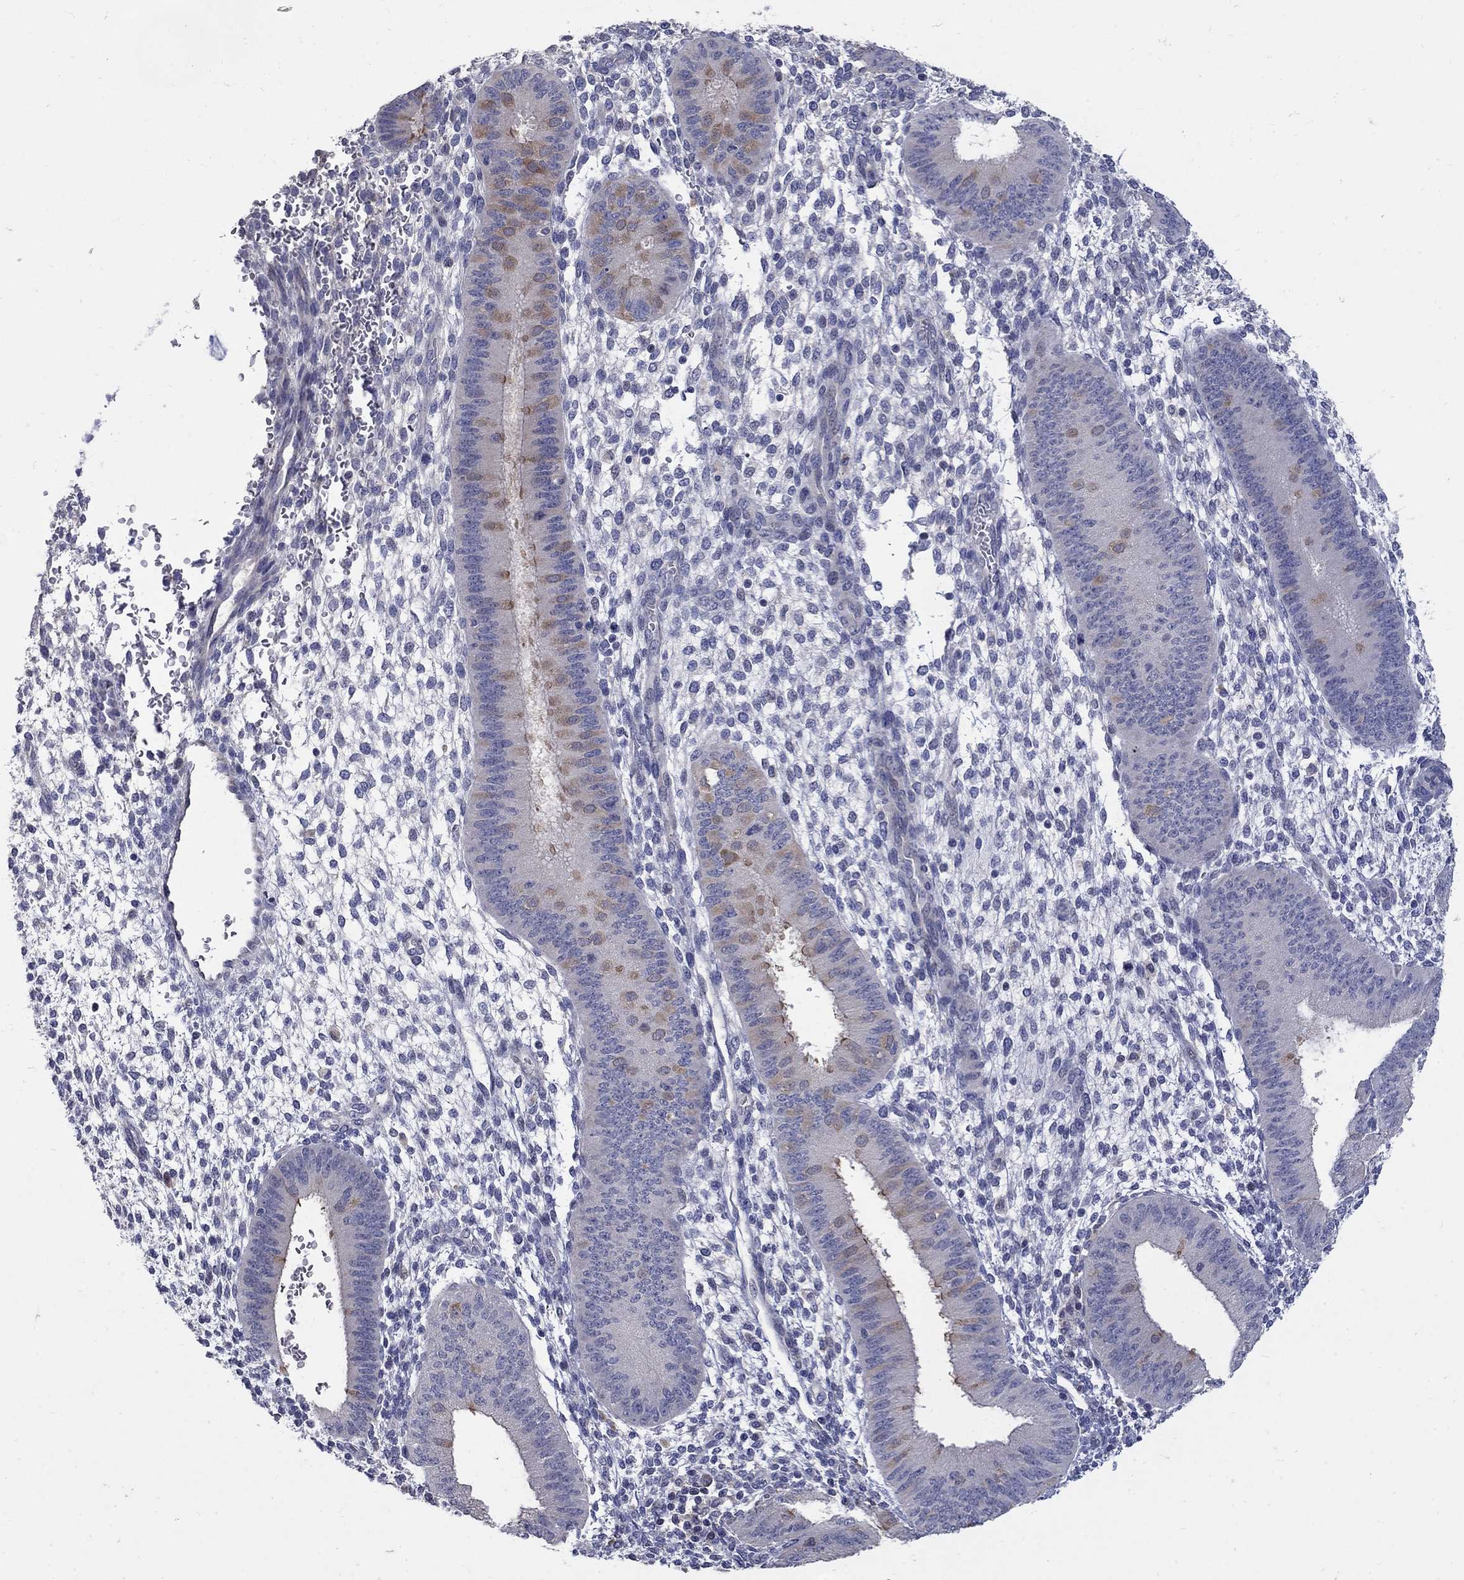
{"staining": {"intensity": "negative", "quantity": "none", "location": "none"}, "tissue": "endometrium", "cell_type": "Cells in endometrial stroma", "image_type": "normal", "snomed": [{"axis": "morphology", "description": "Normal tissue, NOS"}, {"axis": "topography", "description": "Endometrium"}], "caption": "DAB (3,3'-diaminobenzidine) immunohistochemical staining of benign endometrium reveals no significant staining in cells in endometrial stroma.", "gene": "CETN1", "patient": {"sex": "female", "age": 39}}